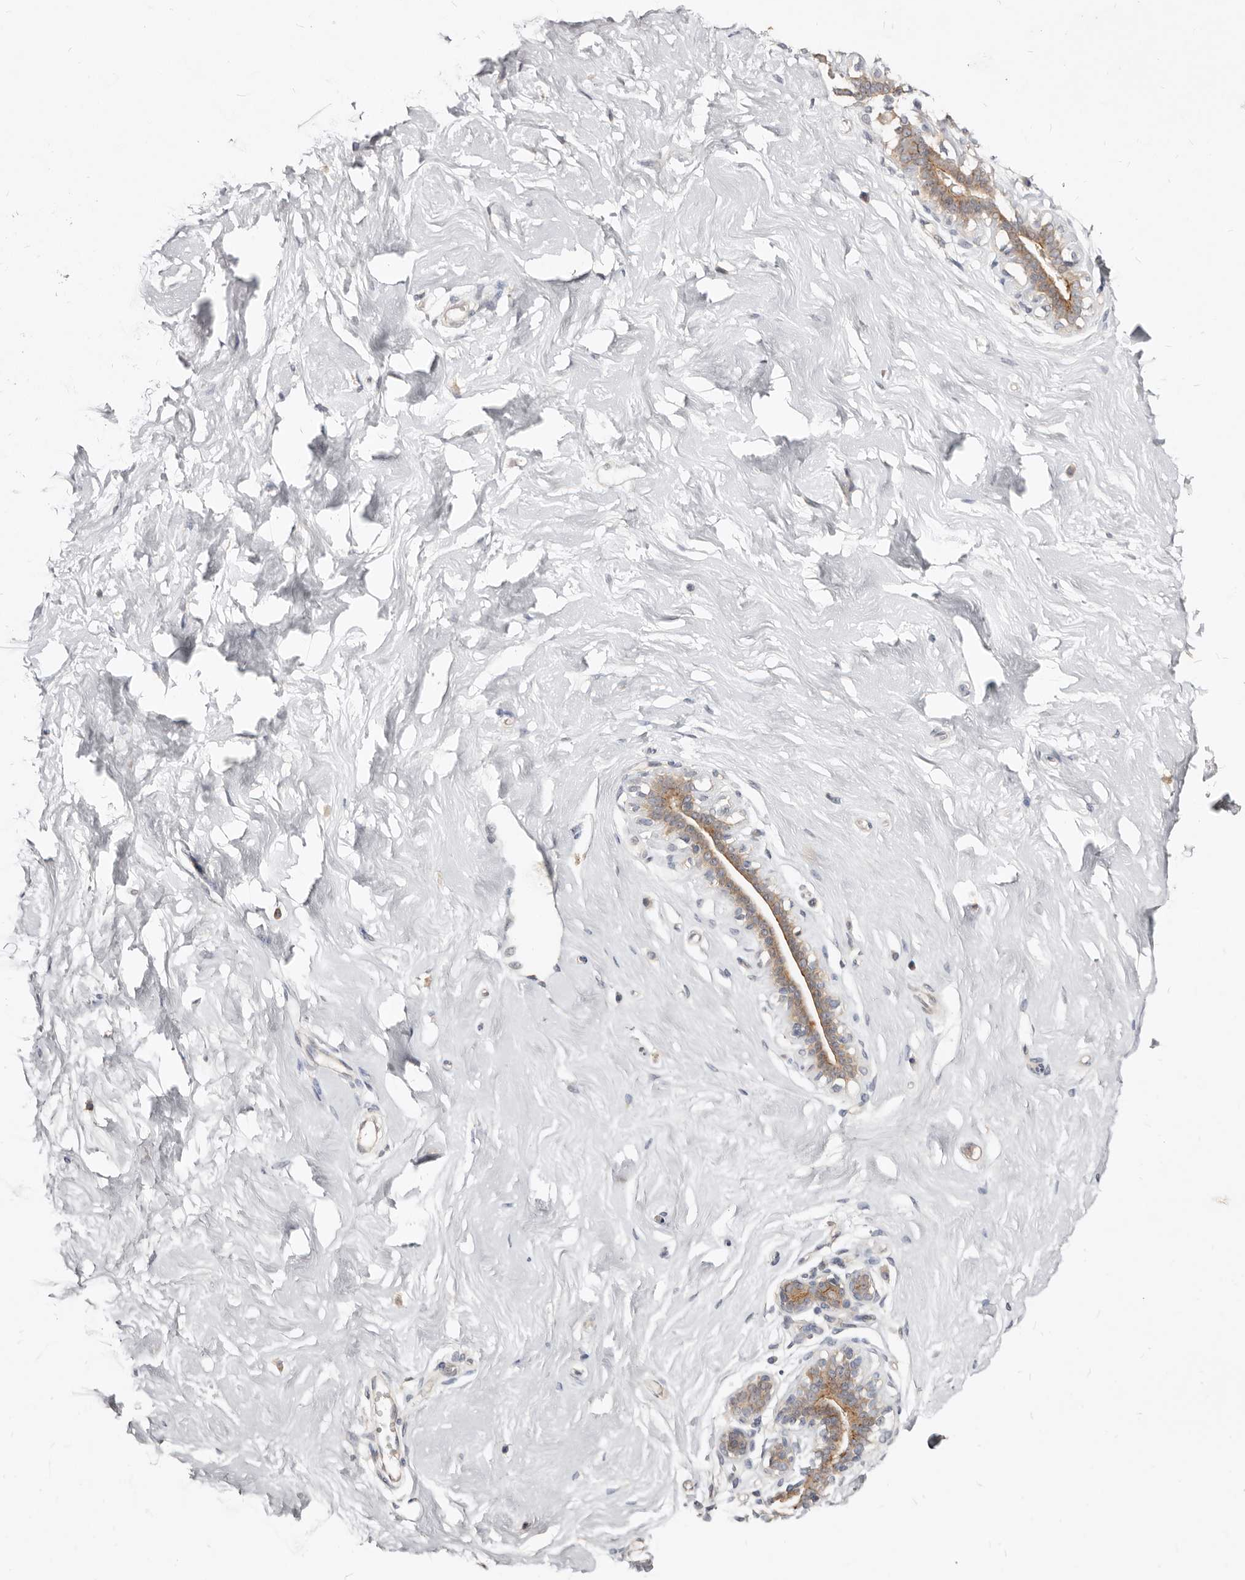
{"staining": {"intensity": "negative", "quantity": "none", "location": "none"}, "tissue": "breast", "cell_type": "Adipocytes", "image_type": "normal", "snomed": [{"axis": "morphology", "description": "Normal tissue, NOS"}, {"axis": "morphology", "description": "Adenoma, NOS"}, {"axis": "topography", "description": "Breast"}], "caption": "Immunohistochemical staining of benign breast displays no significant expression in adipocytes.", "gene": "TC2N", "patient": {"sex": "female", "age": 23}}